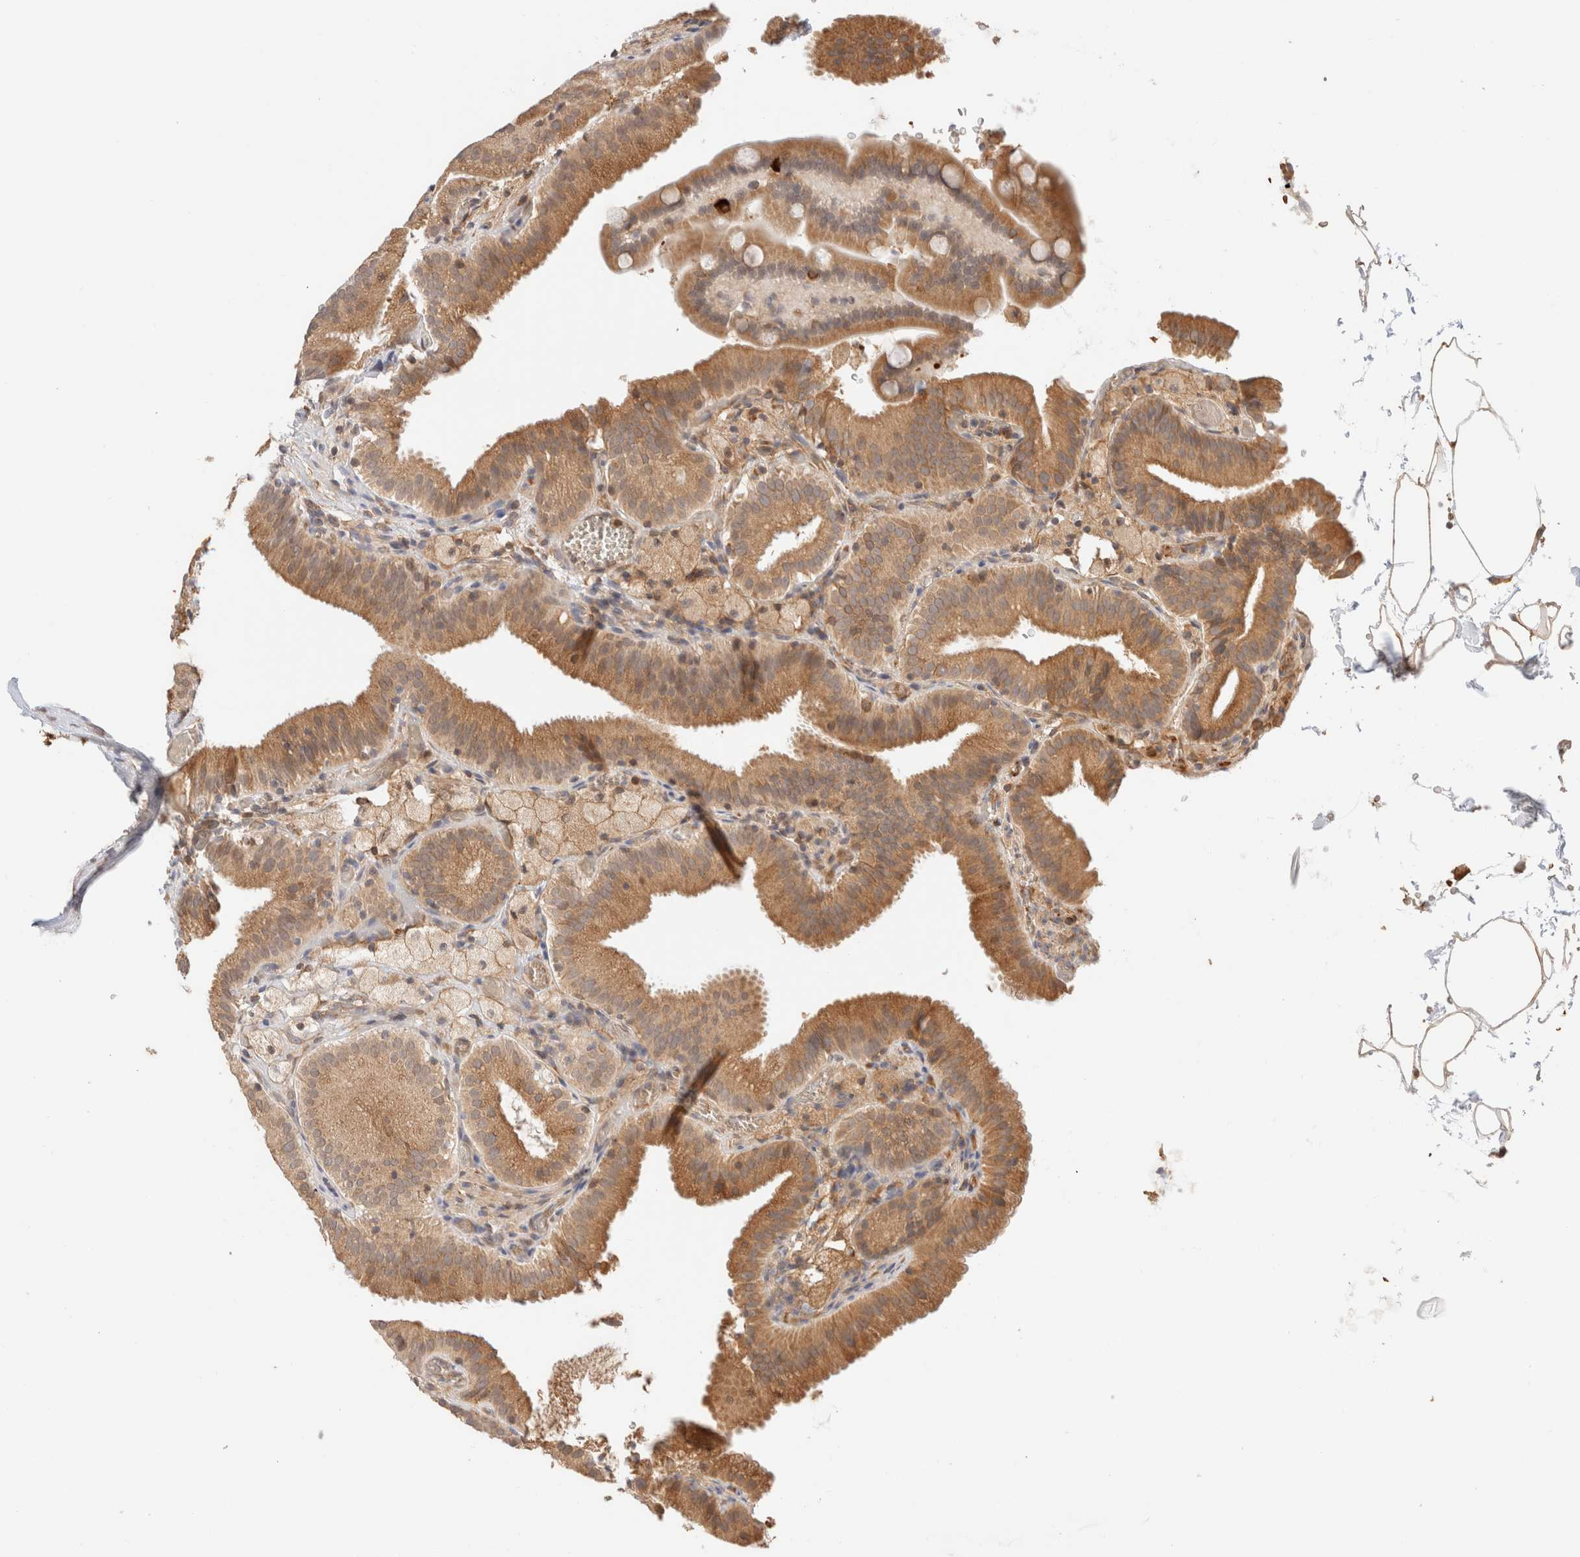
{"staining": {"intensity": "moderate", "quantity": ">75%", "location": "cytoplasmic/membranous,nuclear"}, "tissue": "gallbladder", "cell_type": "Glandular cells", "image_type": "normal", "snomed": [{"axis": "morphology", "description": "Normal tissue, NOS"}, {"axis": "topography", "description": "Gallbladder"}], "caption": "Gallbladder stained with a protein marker shows moderate staining in glandular cells.", "gene": "SYVN1", "patient": {"sex": "male", "age": 54}}